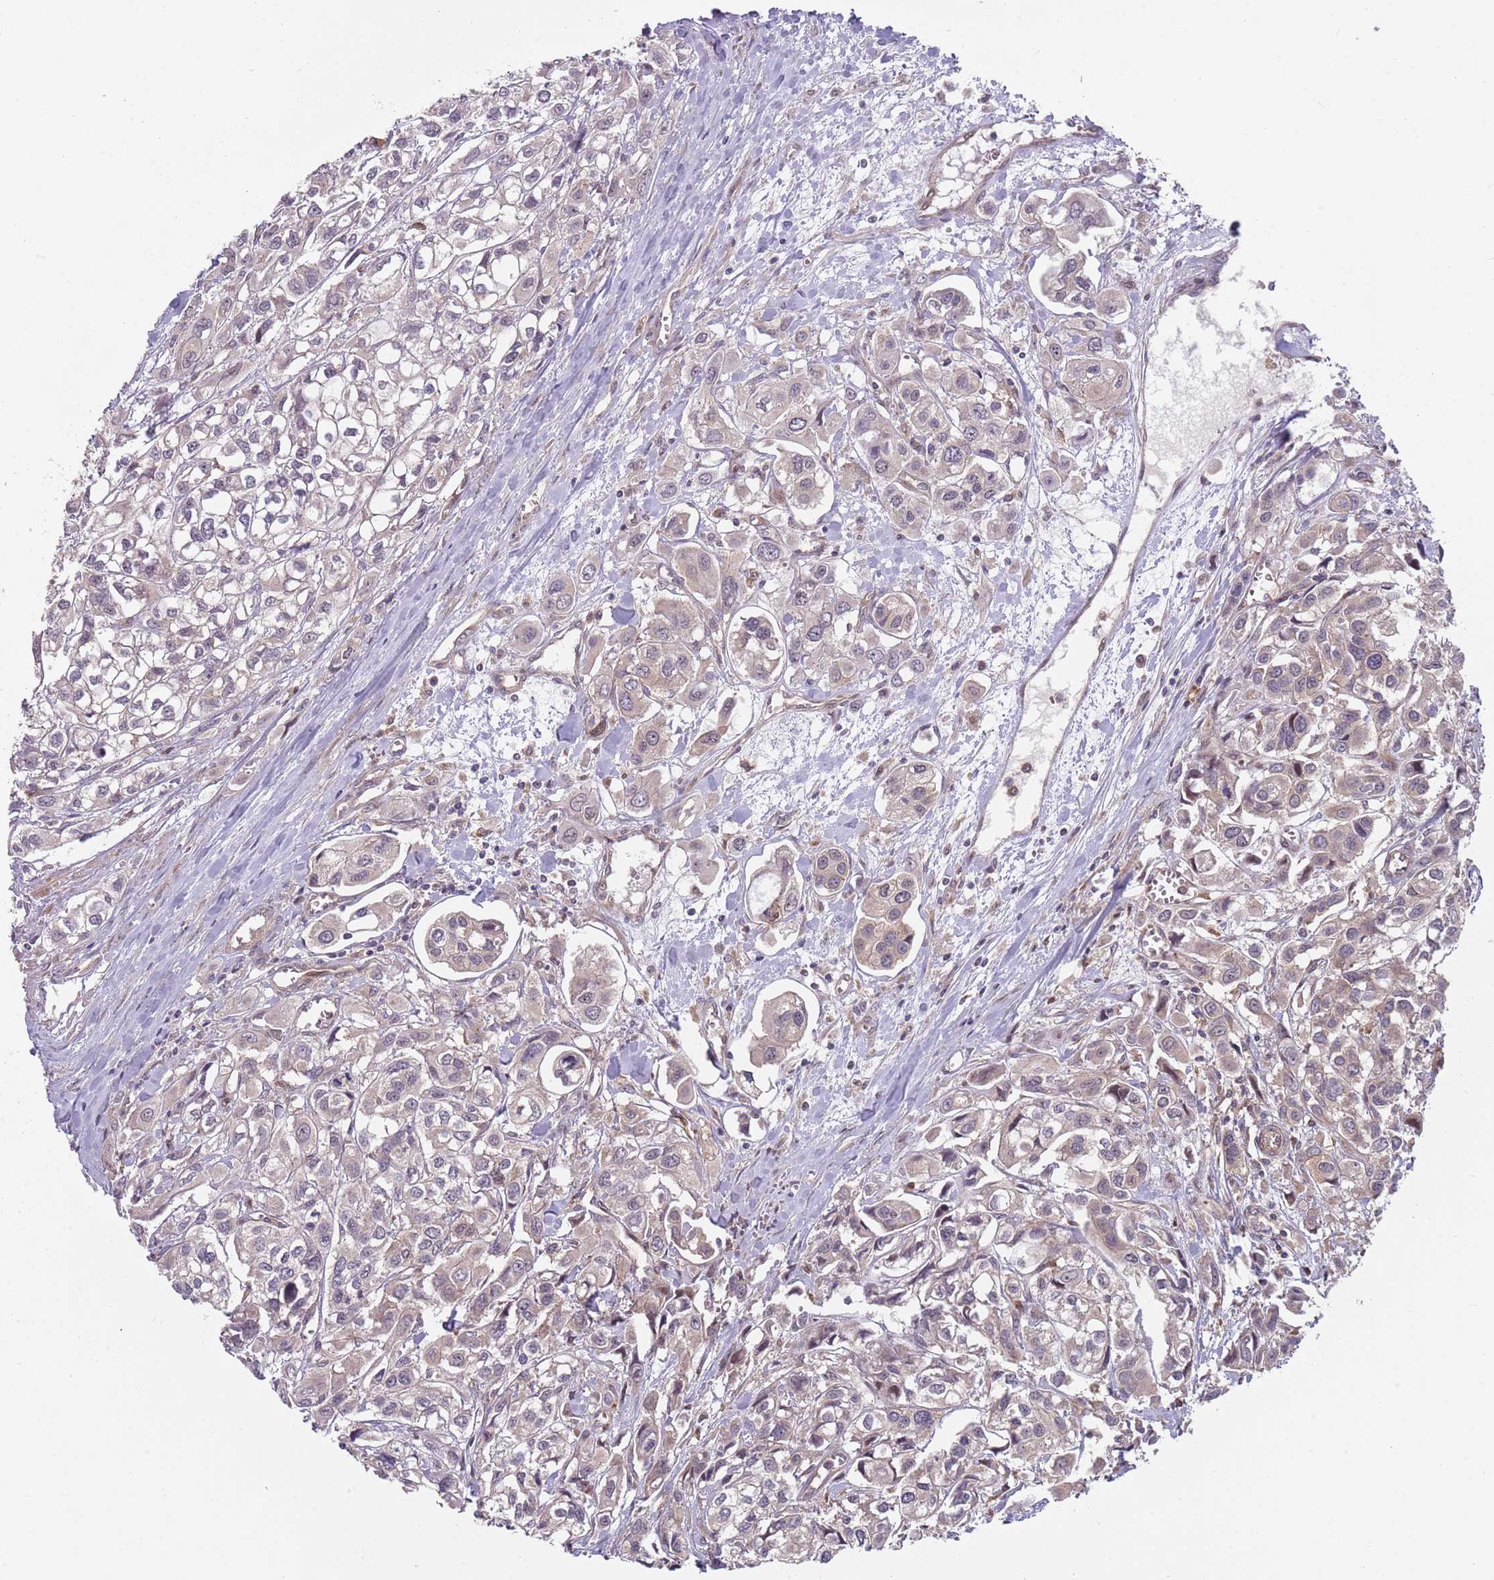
{"staining": {"intensity": "negative", "quantity": "none", "location": "none"}, "tissue": "urothelial cancer", "cell_type": "Tumor cells", "image_type": "cancer", "snomed": [{"axis": "morphology", "description": "Urothelial carcinoma, High grade"}, {"axis": "topography", "description": "Urinary bladder"}], "caption": "This is an immunohistochemistry histopathology image of urothelial cancer. There is no expression in tumor cells.", "gene": "GGA1", "patient": {"sex": "male", "age": 67}}